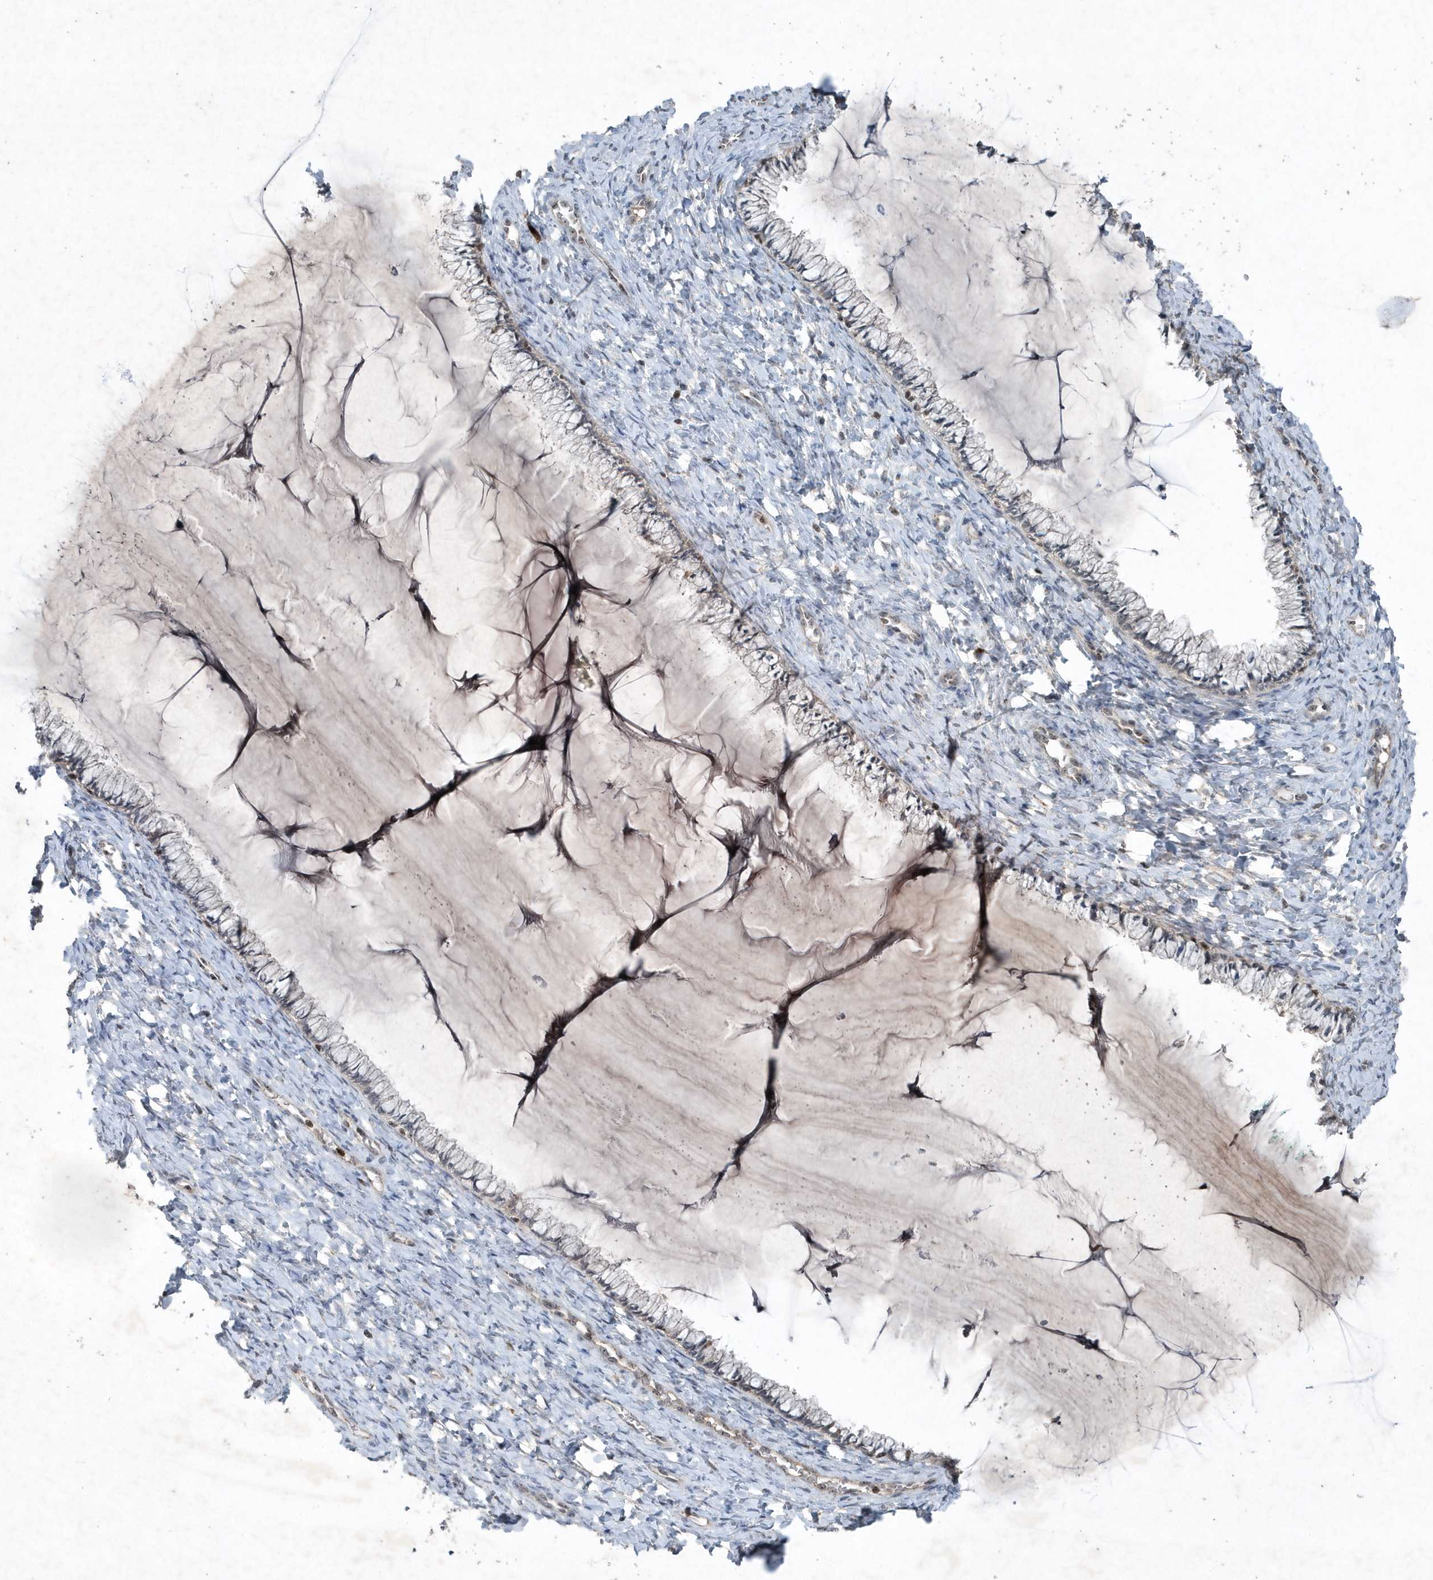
{"staining": {"intensity": "negative", "quantity": "none", "location": "none"}, "tissue": "cervix", "cell_type": "Glandular cells", "image_type": "normal", "snomed": [{"axis": "morphology", "description": "Normal tissue, NOS"}, {"axis": "morphology", "description": "Adenocarcinoma, NOS"}, {"axis": "topography", "description": "Cervix"}], "caption": "Cervix was stained to show a protein in brown. There is no significant positivity in glandular cells. (Brightfield microscopy of DAB (3,3'-diaminobenzidine) immunohistochemistry (IHC) at high magnification).", "gene": "QTRT2", "patient": {"sex": "female", "age": 29}}